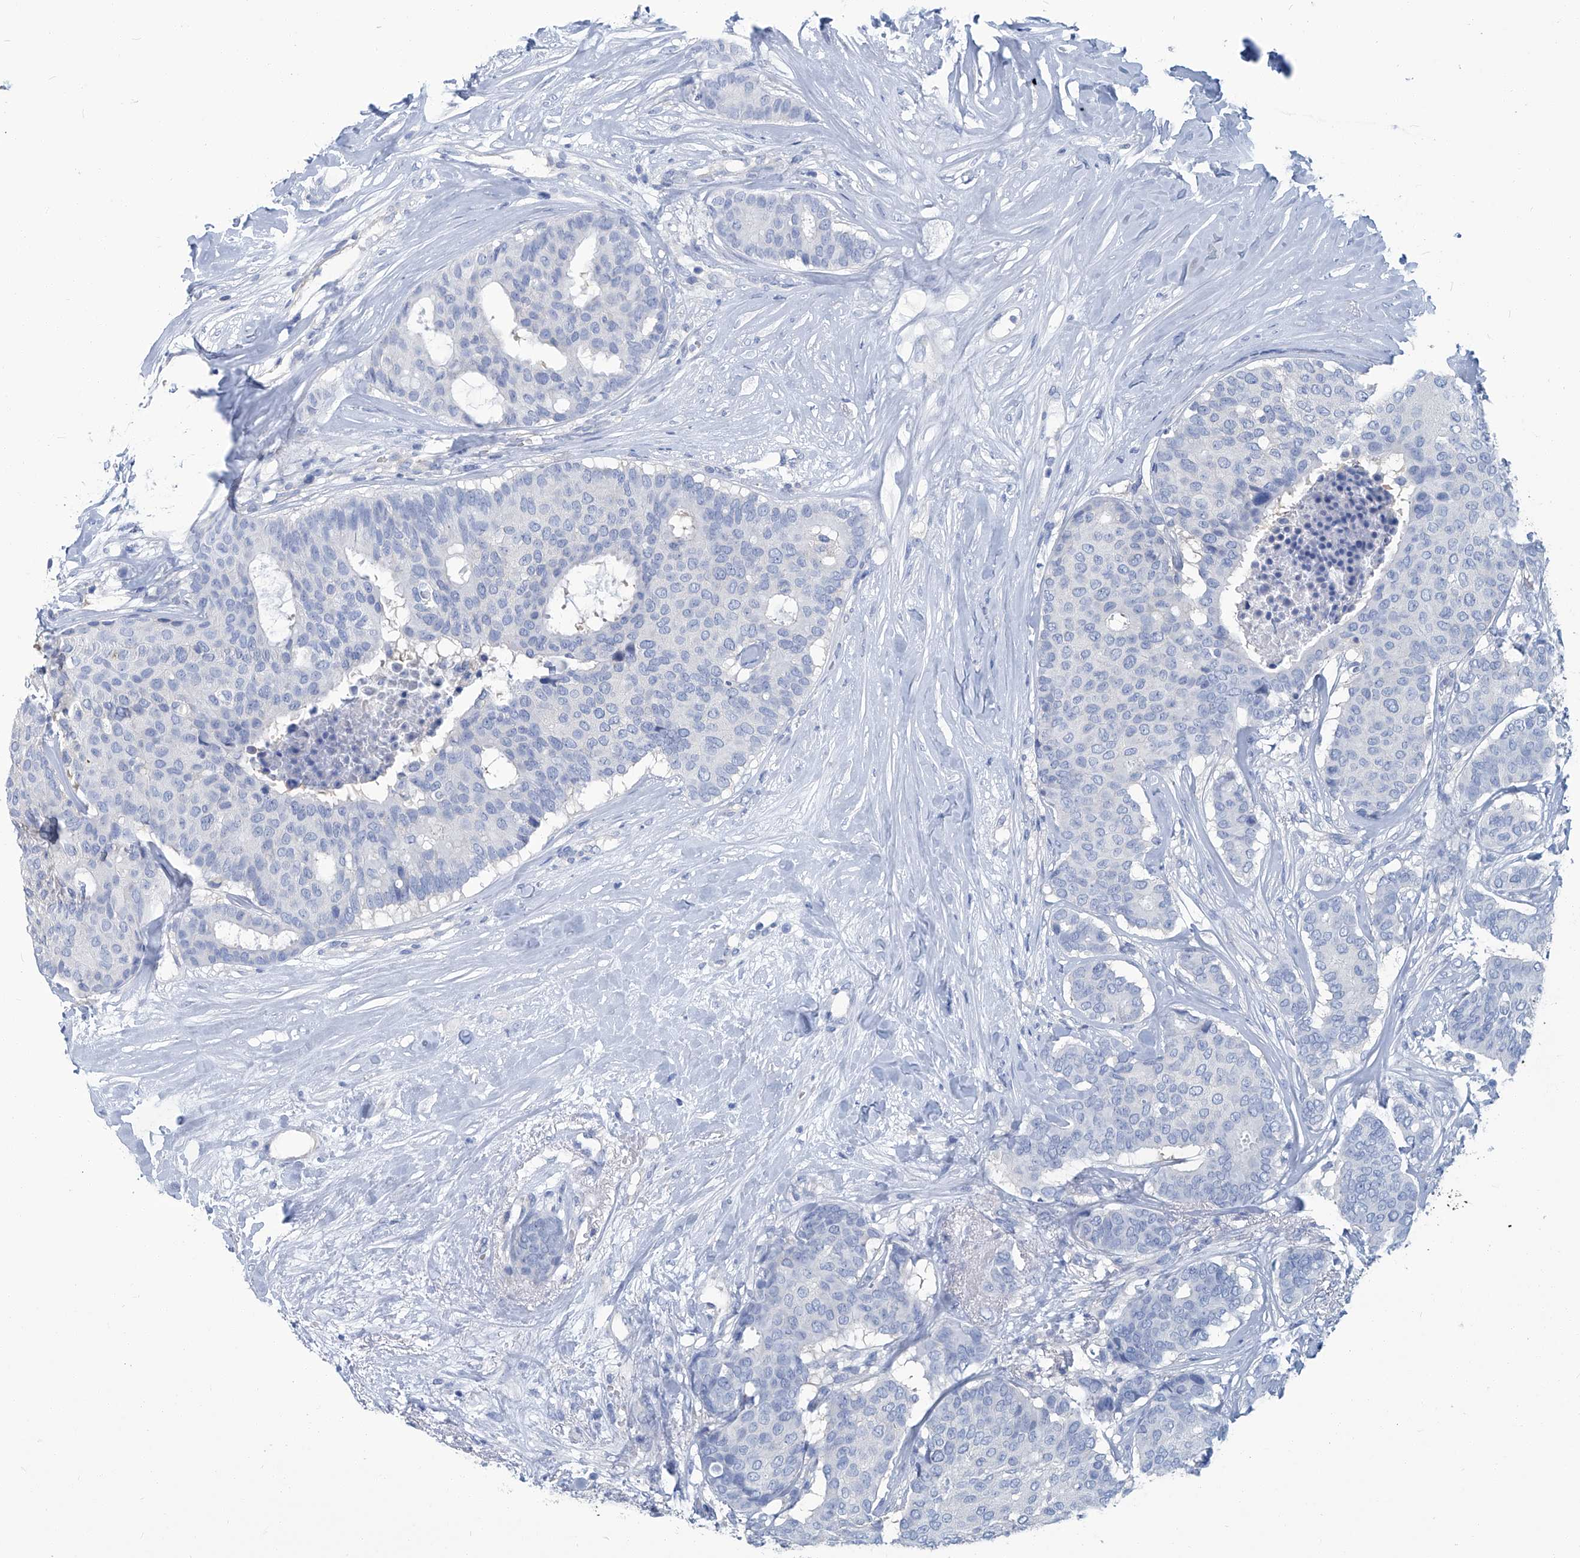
{"staining": {"intensity": "negative", "quantity": "none", "location": "none"}, "tissue": "breast cancer", "cell_type": "Tumor cells", "image_type": "cancer", "snomed": [{"axis": "morphology", "description": "Duct carcinoma"}, {"axis": "topography", "description": "Breast"}], "caption": "An IHC histopathology image of breast cancer (intraductal carcinoma) is shown. There is no staining in tumor cells of breast cancer (intraductal carcinoma). The staining was performed using DAB to visualize the protein expression in brown, while the nuclei were stained in blue with hematoxylin (Magnification: 20x).", "gene": "PFKL", "patient": {"sex": "female", "age": 75}}